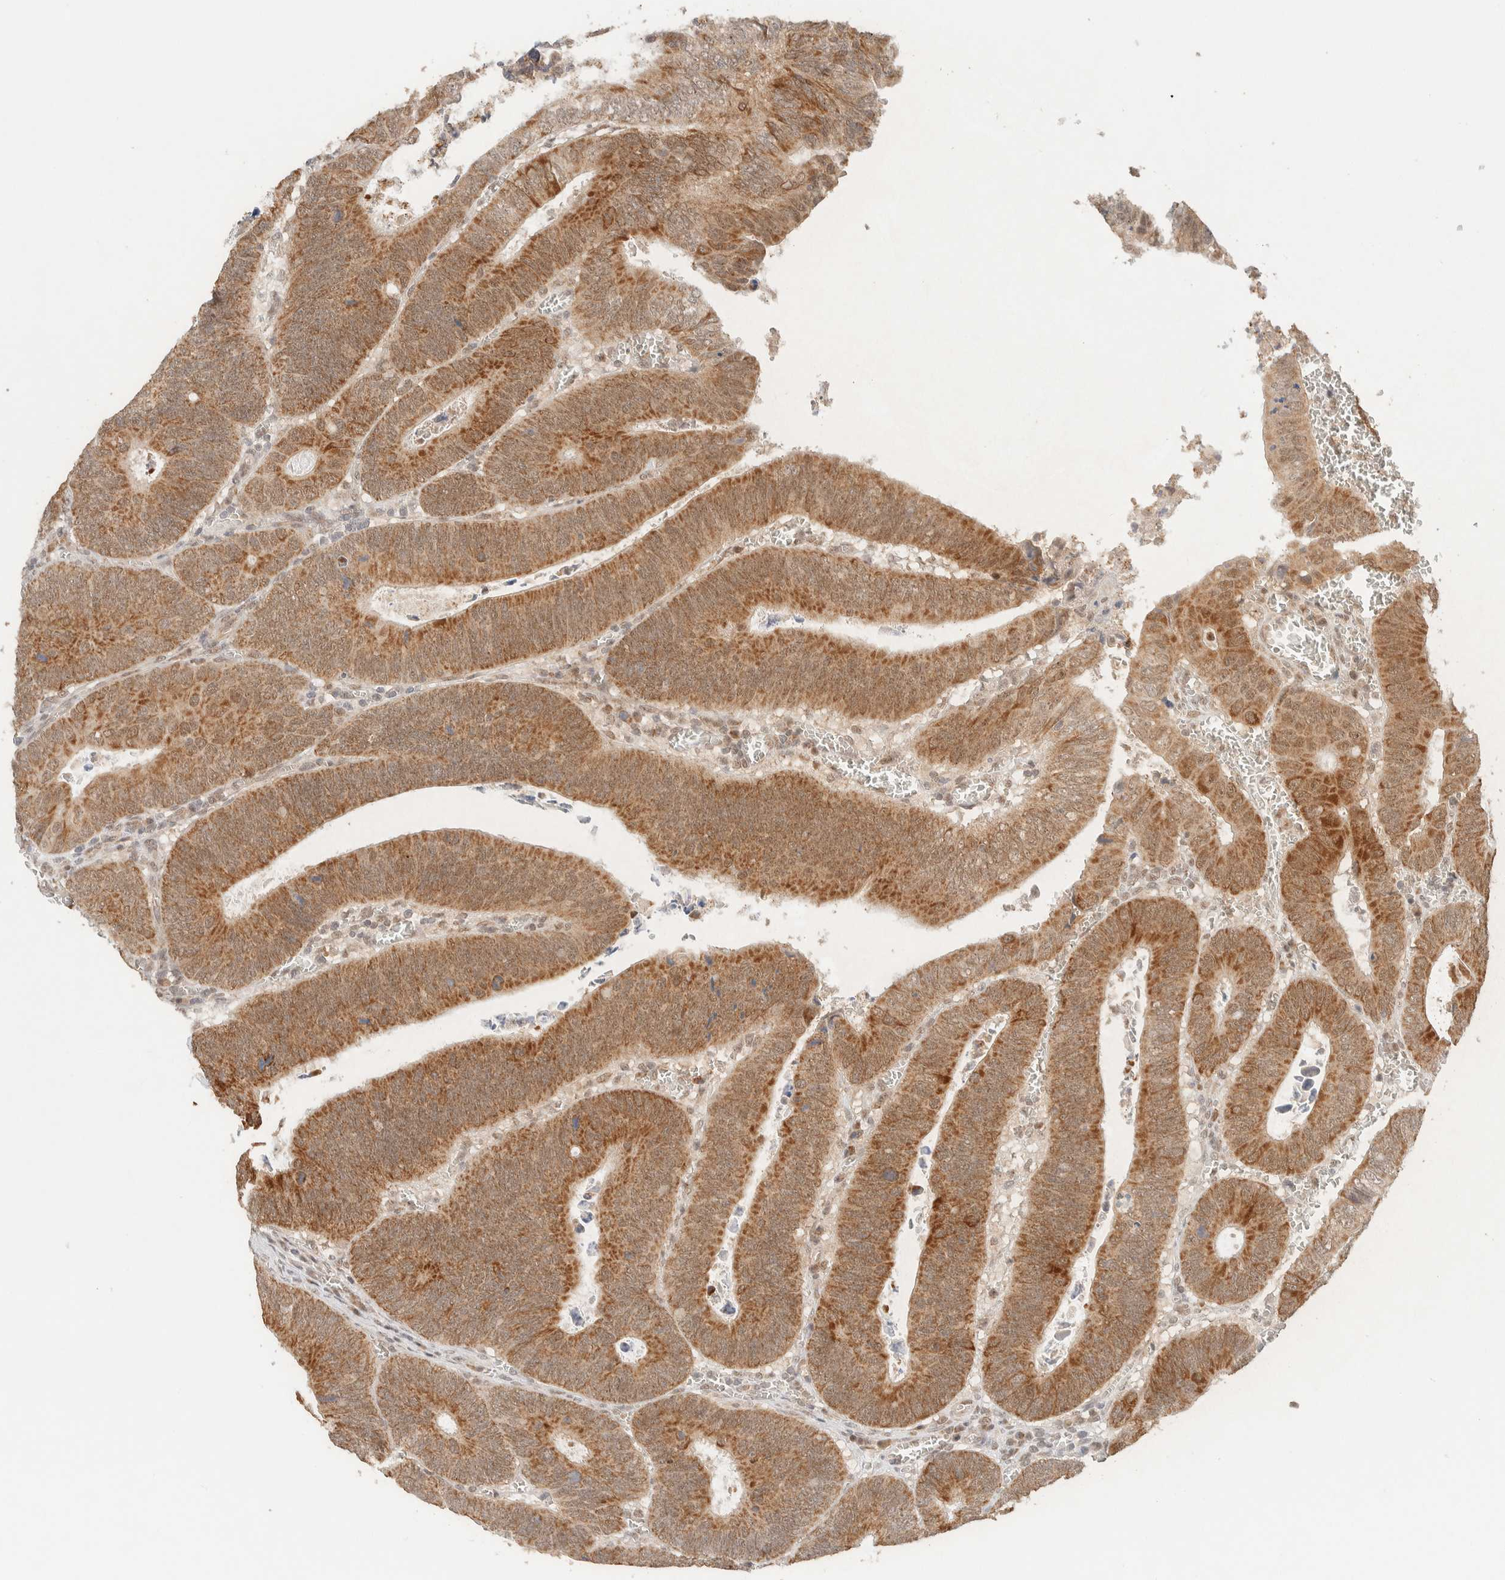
{"staining": {"intensity": "moderate", "quantity": ">75%", "location": "cytoplasmic/membranous"}, "tissue": "colorectal cancer", "cell_type": "Tumor cells", "image_type": "cancer", "snomed": [{"axis": "morphology", "description": "Inflammation, NOS"}, {"axis": "morphology", "description": "Adenocarcinoma, NOS"}, {"axis": "topography", "description": "Colon"}], "caption": "Colorectal adenocarcinoma stained with a protein marker exhibits moderate staining in tumor cells.", "gene": "MRPL41", "patient": {"sex": "male", "age": 72}}